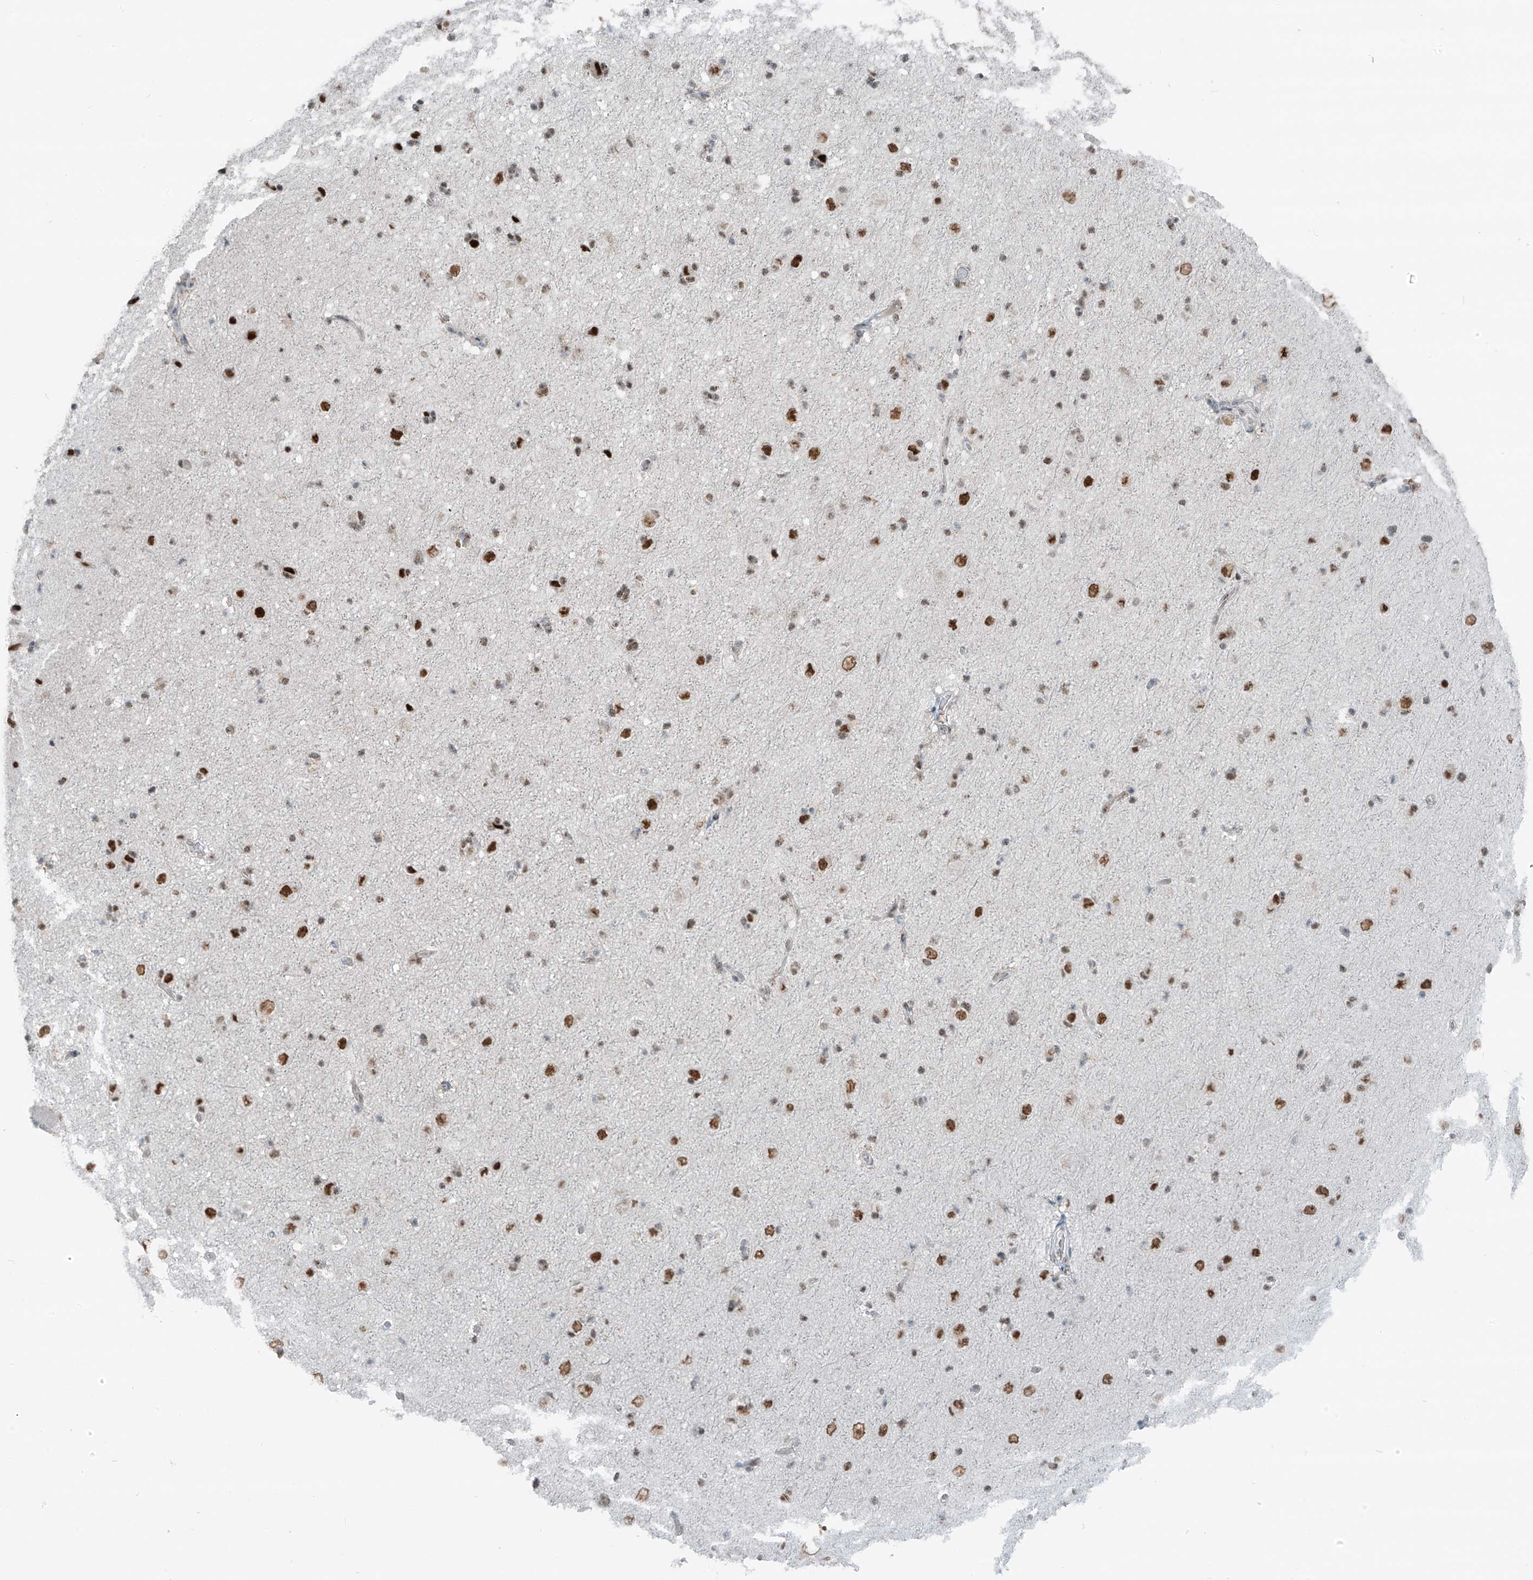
{"staining": {"intensity": "moderate", "quantity": ">75%", "location": "nuclear"}, "tissue": "cerebral cortex", "cell_type": "Endothelial cells", "image_type": "normal", "snomed": [{"axis": "morphology", "description": "Normal tissue, NOS"}, {"axis": "topography", "description": "Cerebral cortex"}], "caption": "A brown stain highlights moderate nuclear staining of a protein in endothelial cells of benign cerebral cortex.", "gene": "WRNIP1", "patient": {"sex": "male", "age": 34}}